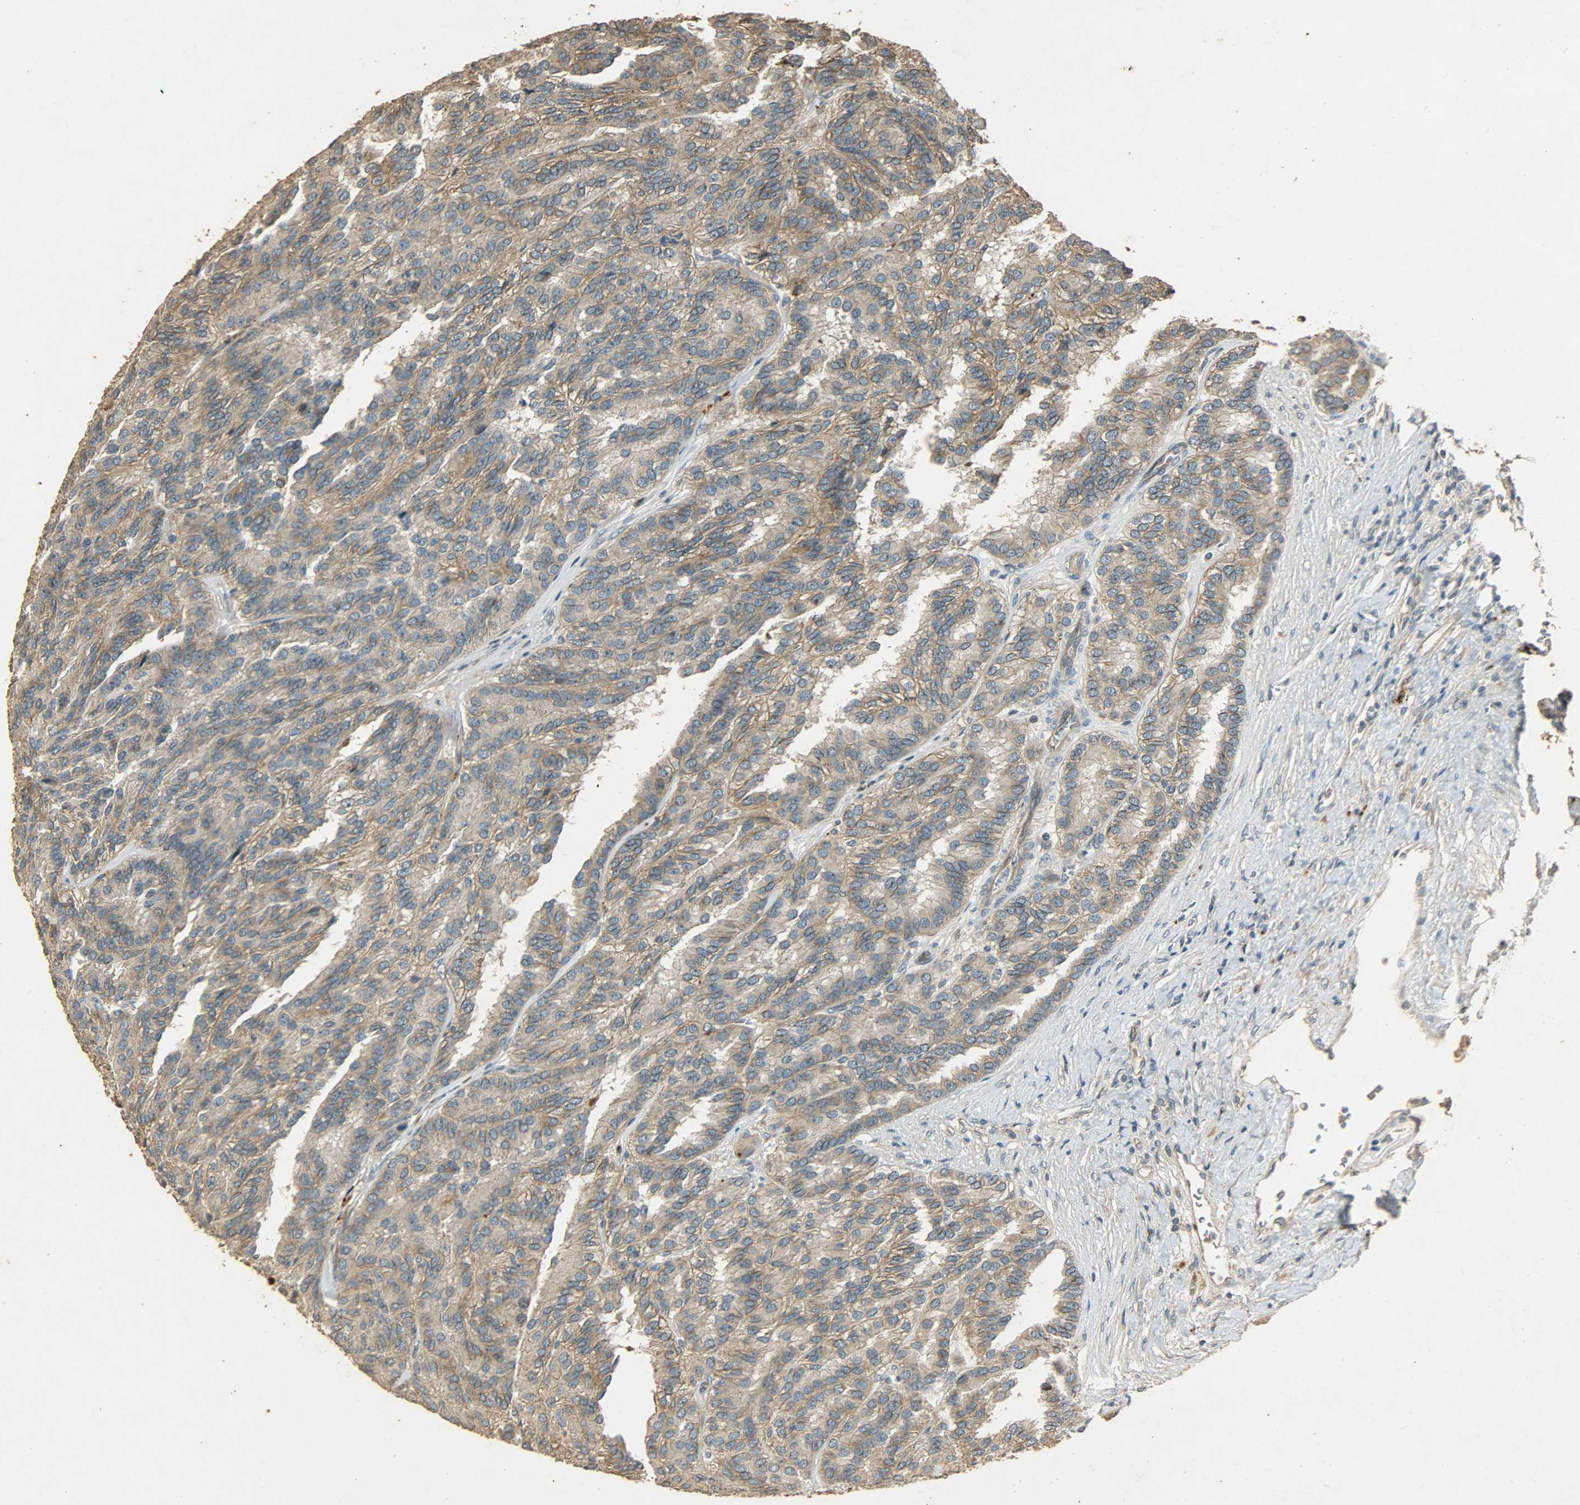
{"staining": {"intensity": "moderate", "quantity": ">75%", "location": "cytoplasmic/membranous"}, "tissue": "renal cancer", "cell_type": "Tumor cells", "image_type": "cancer", "snomed": [{"axis": "morphology", "description": "Adenocarcinoma, NOS"}, {"axis": "topography", "description": "Kidney"}], "caption": "Human adenocarcinoma (renal) stained with a brown dye displays moderate cytoplasmic/membranous positive expression in about >75% of tumor cells.", "gene": "ATP2B1", "patient": {"sex": "male", "age": 46}}